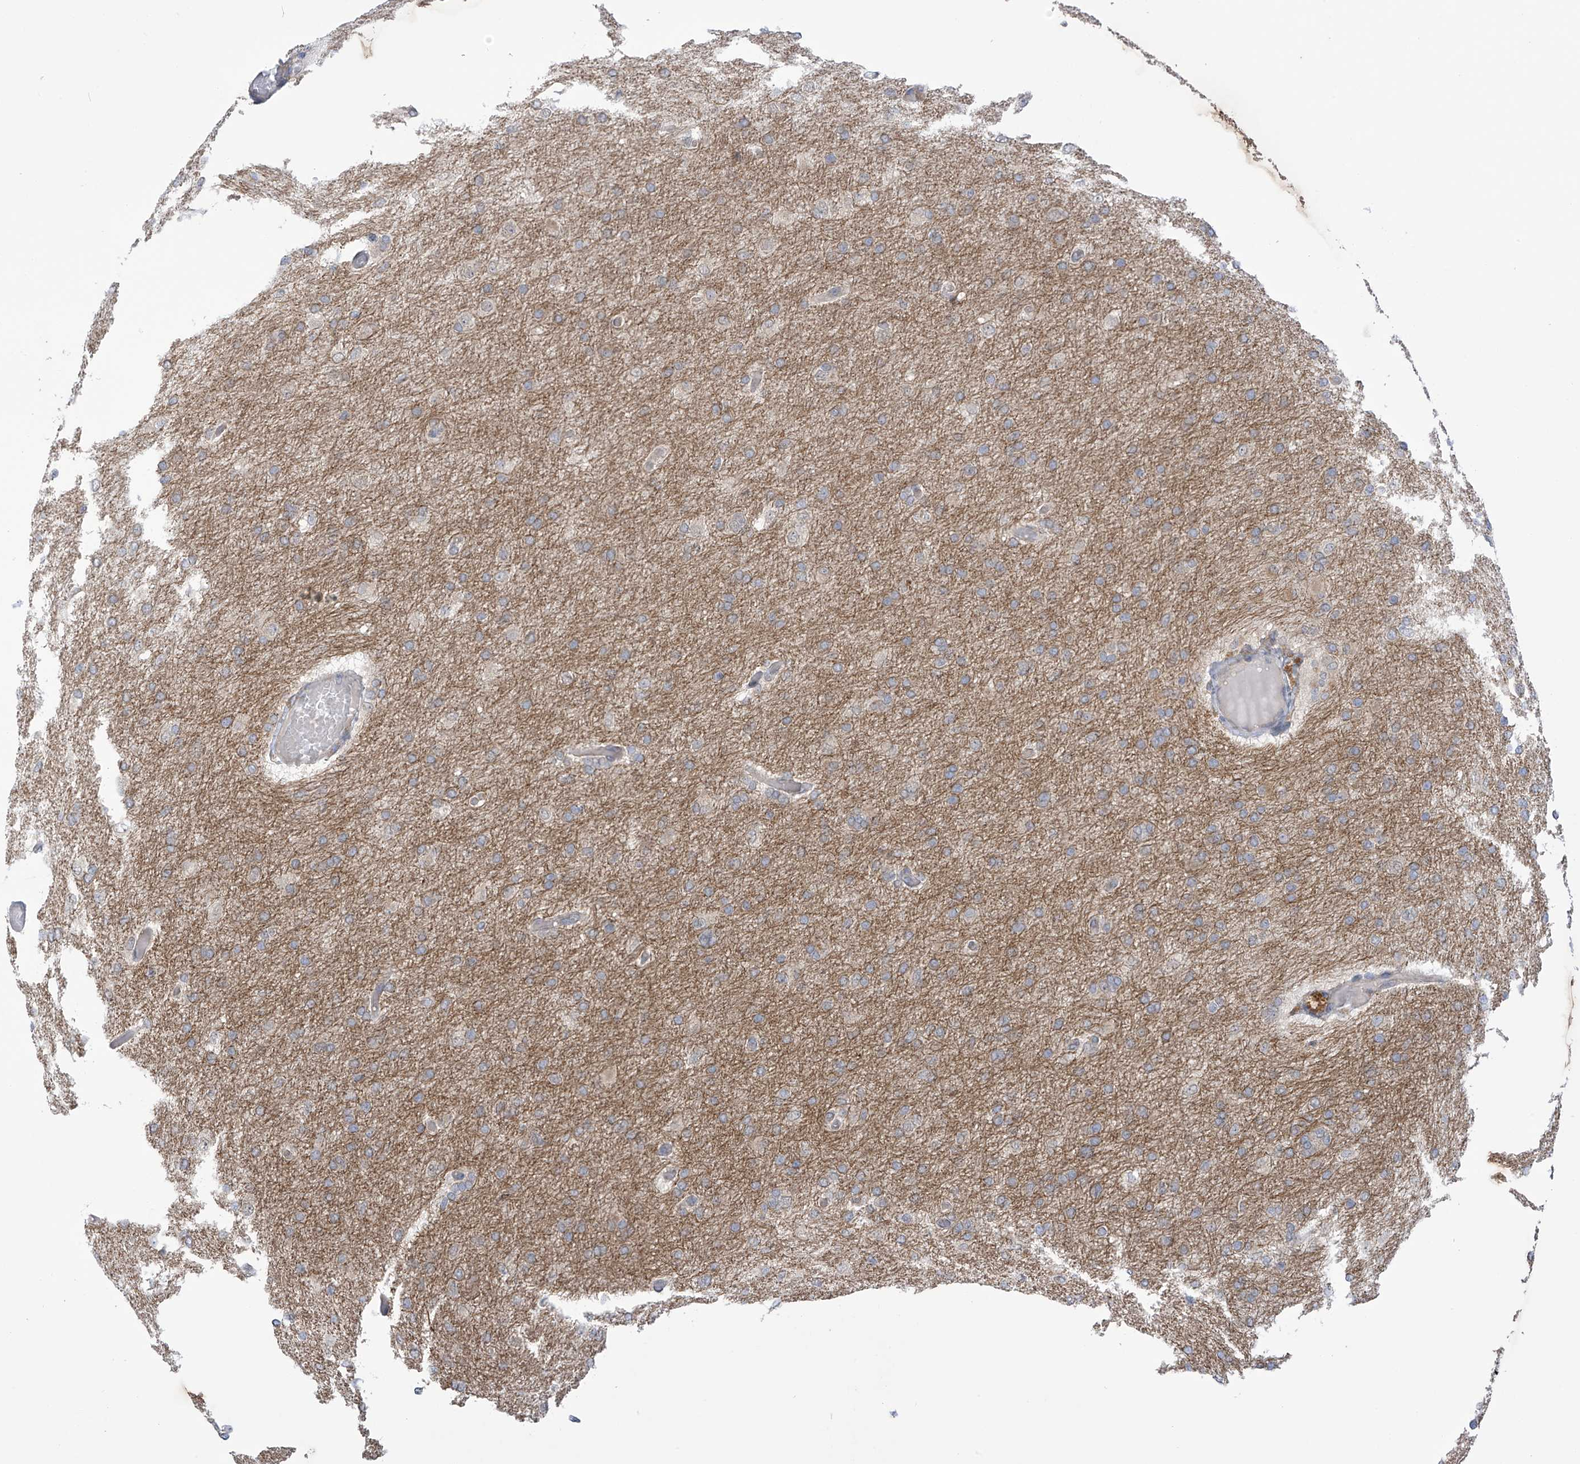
{"staining": {"intensity": "negative", "quantity": "none", "location": "none"}, "tissue": "glioma", "cell_type": "Tumor cells", "image_type": "cancer", "snomed": [{"axis": "morphology", "description": "Glioma, malignant, High grade"}, {"axis": "topography", "description": "Cerebral cortex"}], "caption": "The photomicrograph displays no staining of tumor cells in malignant high-grade glioma.", "gene": "KIAA1522", "patient": {"sex": "female", "age": 36}}